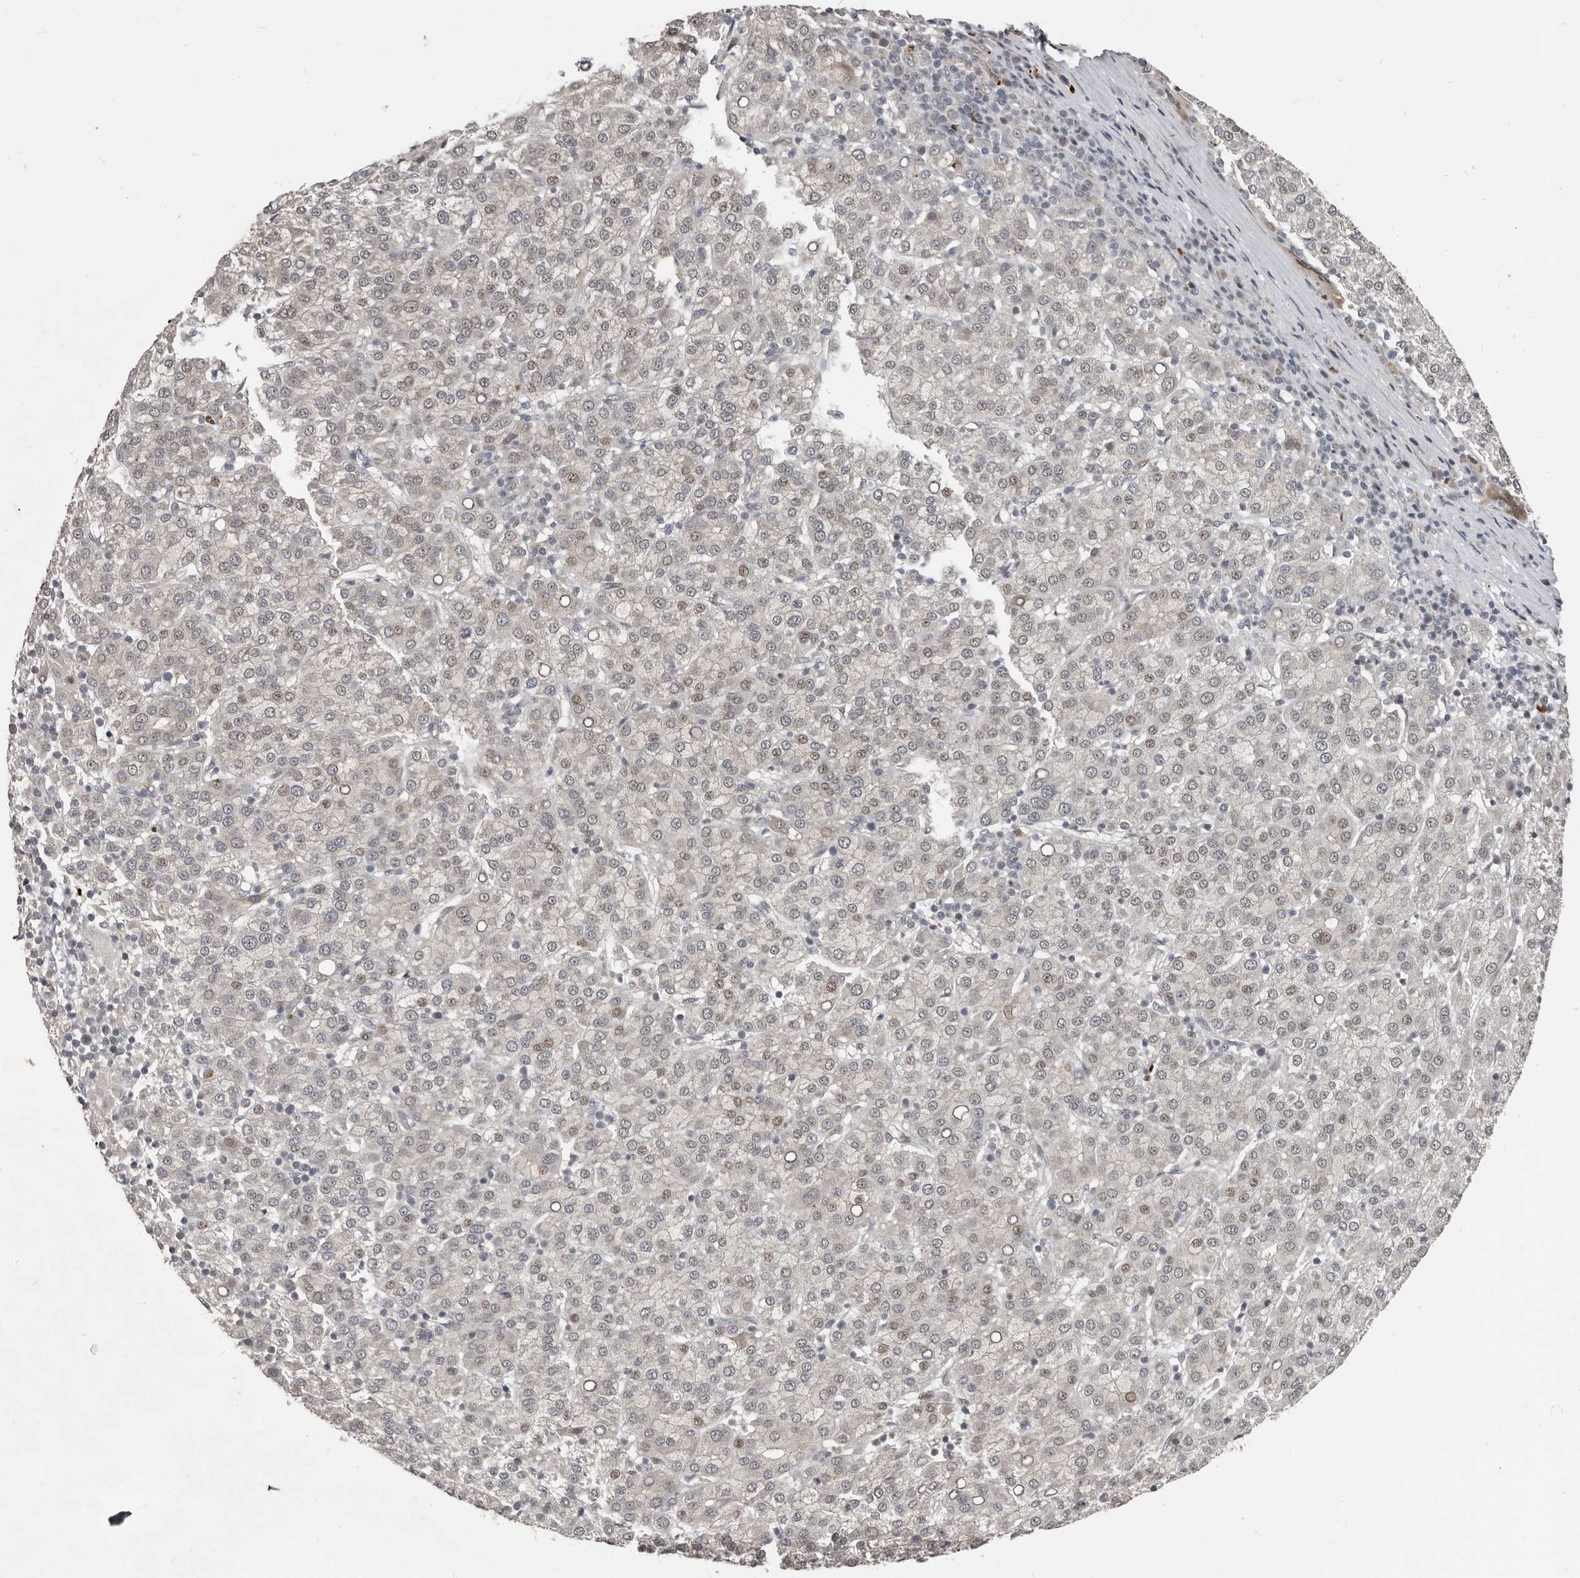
{"staining": {"intensity": "weak", "quantity": "<25%", "location": "nuclear"}, "tissue": "liver cancer", "cell_type": "Tumor cells", "image_type": "cancer", "snomed": [{"axis": "morphology", "description": "Carcinoma, Hepatocellular, NOS"}, {"axis": "topography", "description": "Liver"}], "caption": "This is an immunohistochemistry (IHC) micrograph of human liver cancer (hepatocellular carcinoma). There is no positivity in tumor cells.", "gene": "APOL6", "patient": {"sex": "female", "age": 58}}